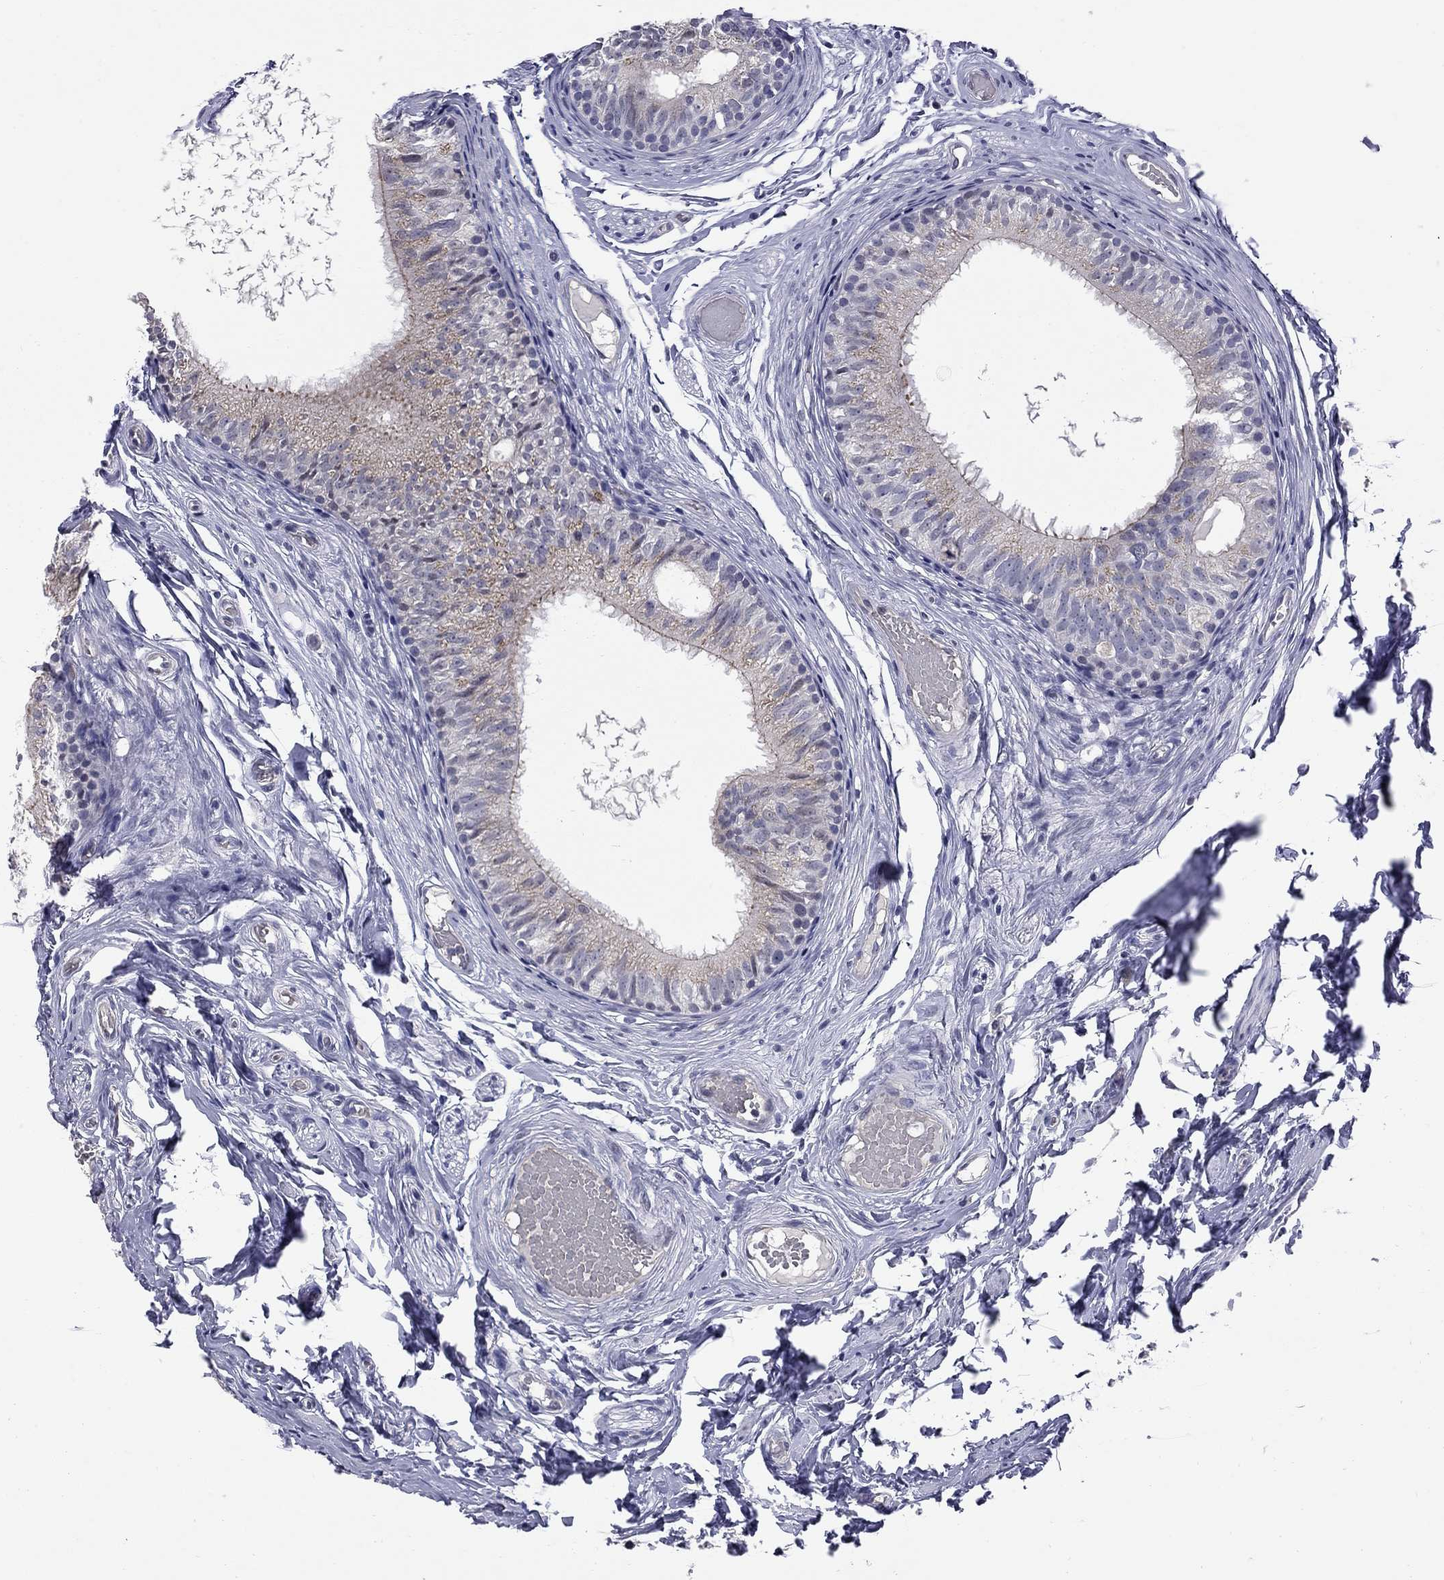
{"staining": {"intensity": "negative", "quantity": "none", "location": "none"}, "tissue": "epididymis", "cell_type": "Glandular cells", "image_type": "normal", "snomed": [{"axis": "morphology", "description": "Normal tissue, NOS"}, {"axis": "topography", "description": "Epididymis"}], "caption": "Glandular cells show no significant protein staining in normal epididymis. (DAB (3,3'-diaminobenzidine) immunohistochemistry (IHC) visualized using brightfield microscopy, high magnification).", "gene": "HTR4", "patient": {"sex": "male", "age": 29}}